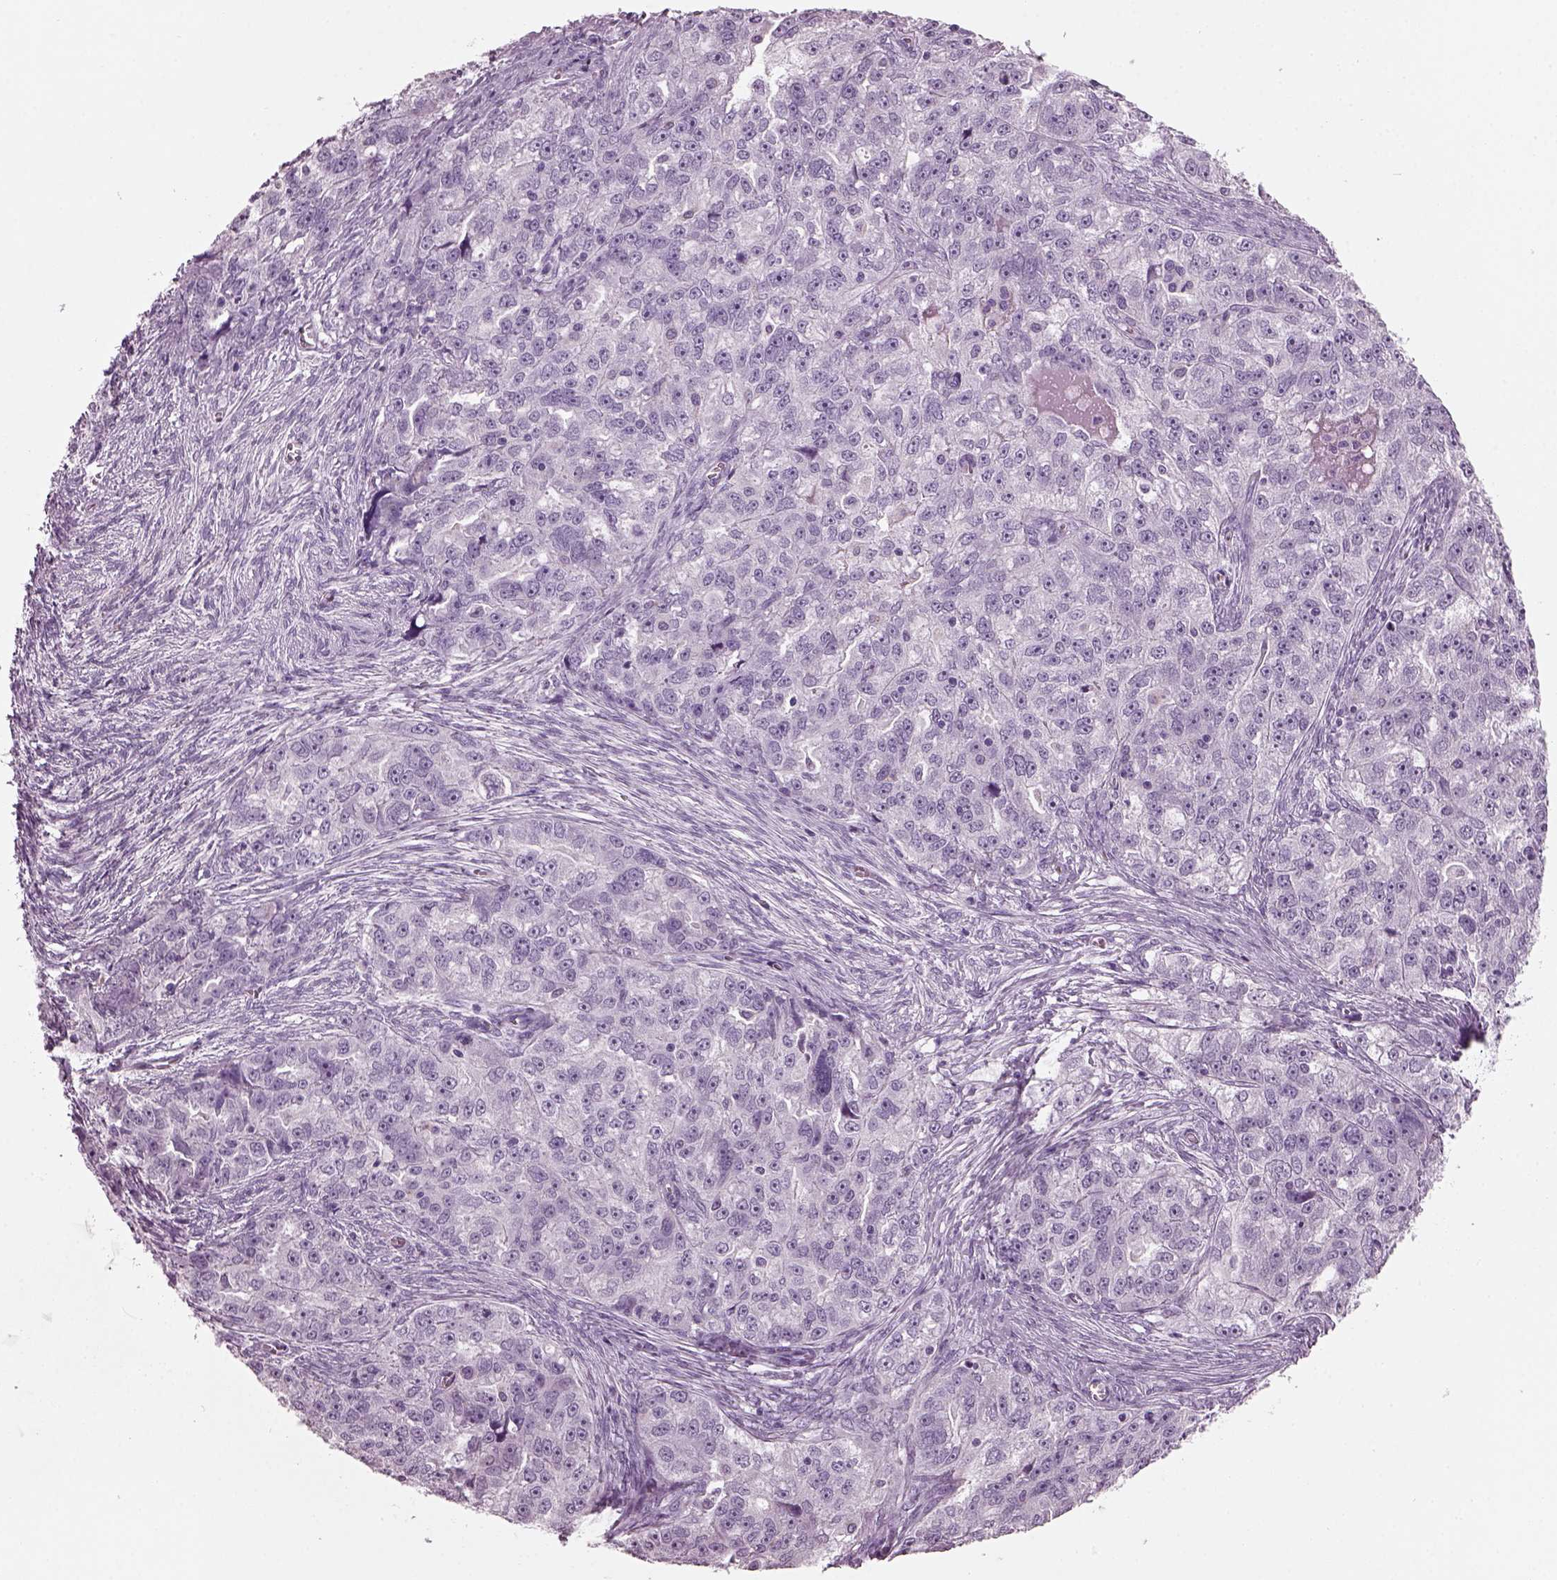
{"staining": {"intensity": "negative", "quantity": "none", "location": "none"}, "tissue": "ovarian cancer", "cell_type": "Tumor cells", "image_type": "cancer", "snomed": [{"axis": "morphology", "description": "Cystadenocarcinoma, serous, NOS"}, {"axis": "topography", "description": "Ovary"}], "caption": "Immunohistochemistry (IHC) of ovarian cancer displays no expression in tumor cells.", "gene": "PRR9", "patient": {"sex": "female", "age": 51}}